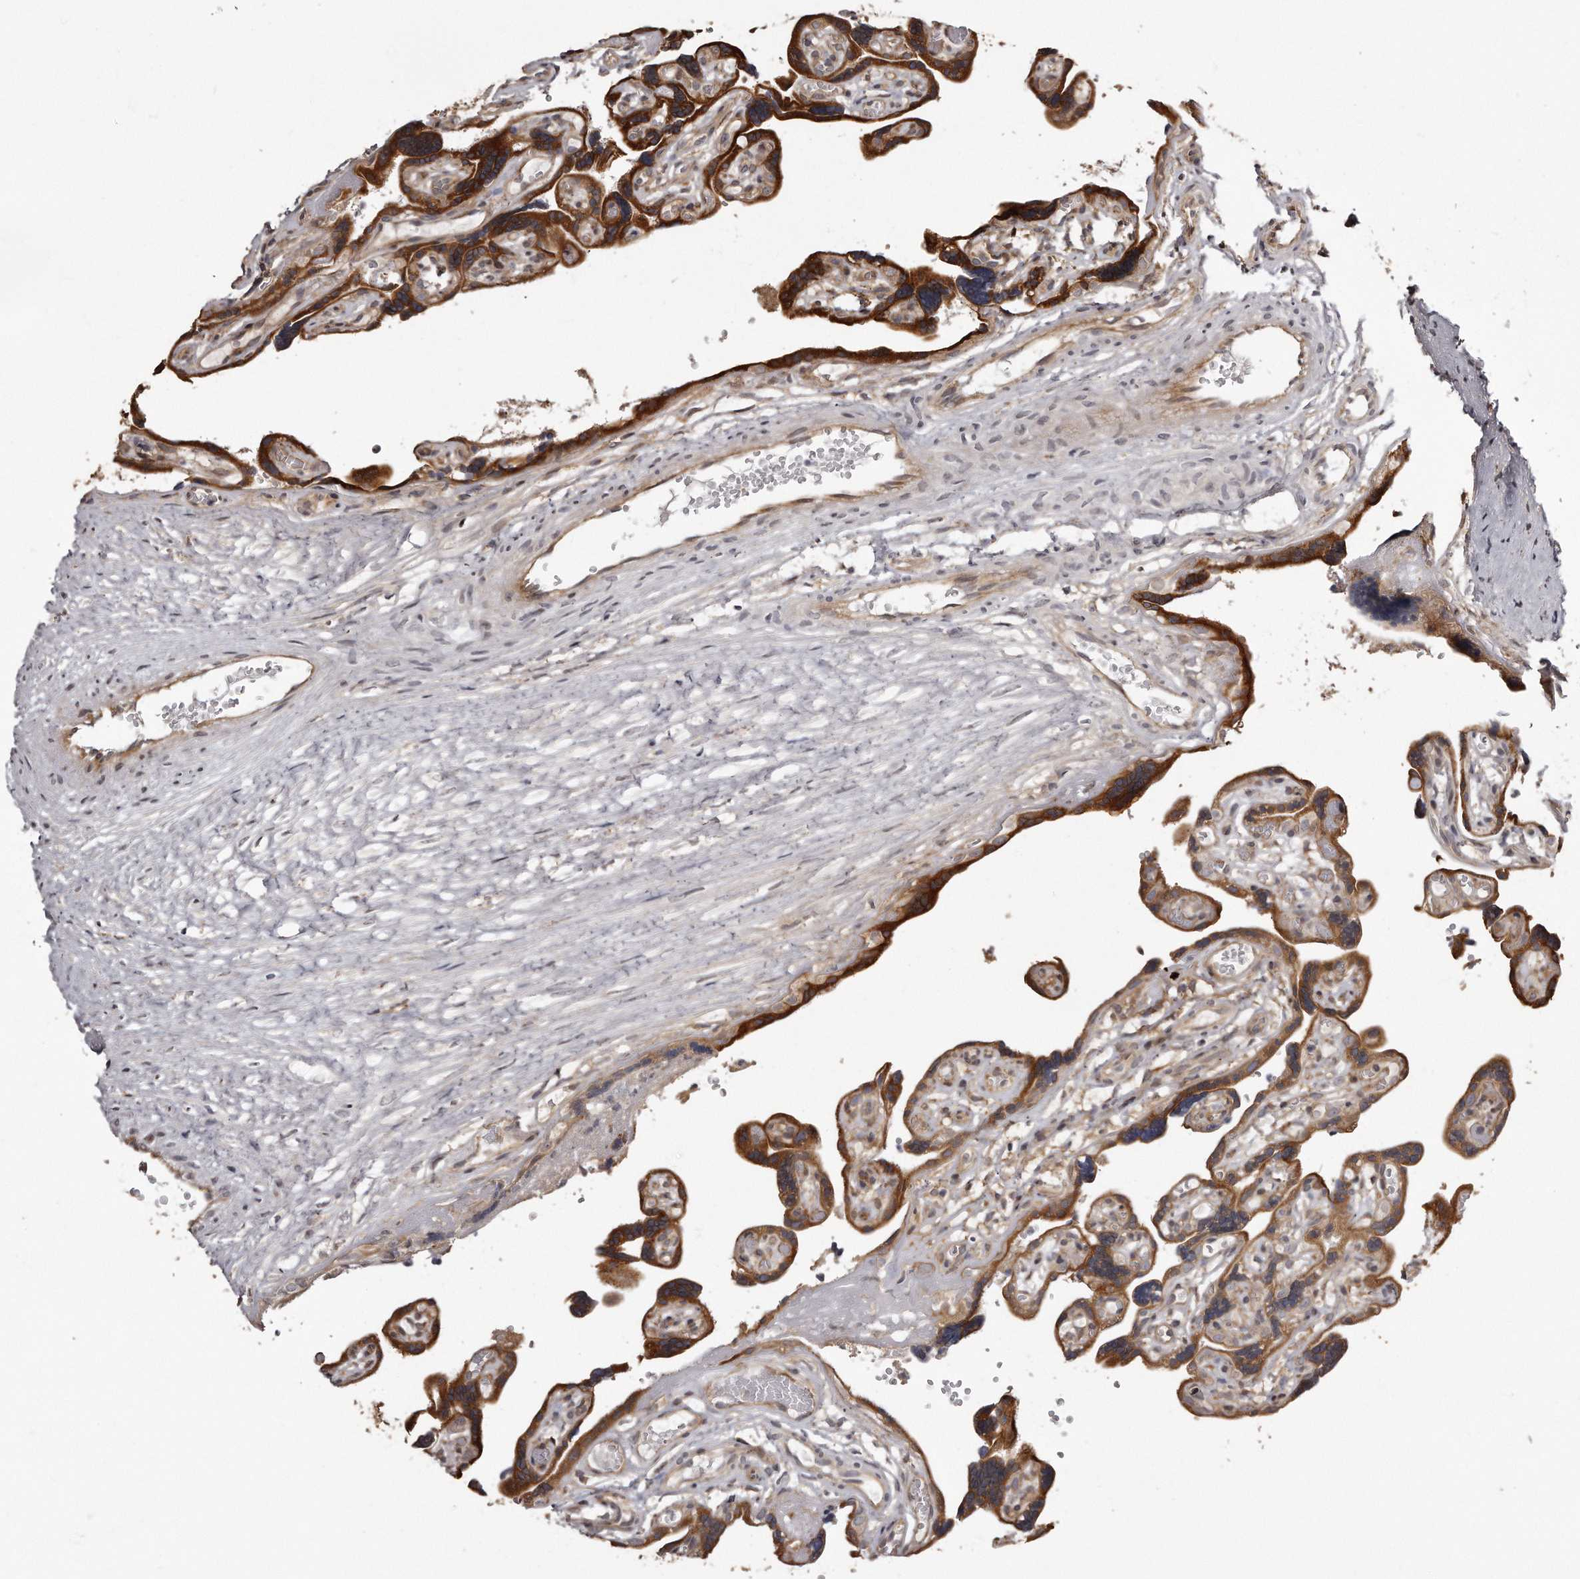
{"staining": {"intensity": "strong", "quantity": ">75%", "location": "cytoplasmic/membranous"}, "tissue": "placenta", "cell_type": "Decidual cells", "image_type": "normal", "snomed": [{"axis": "morphology", "description": "Normal tissue, NOS"}, {"axis": "topography", "description": "Placenta"}], "caption": "Placenta stained for a protein exhibits strong cytoplasmic/membranous positivity in decidual cells. The protein is stained brown, and the nuclei are stained in blue (DAB IHC with brightfield microscopy, high magnification).", "gene": "TRAPPC14", "patient": {"sex": "female", "age": 30}}